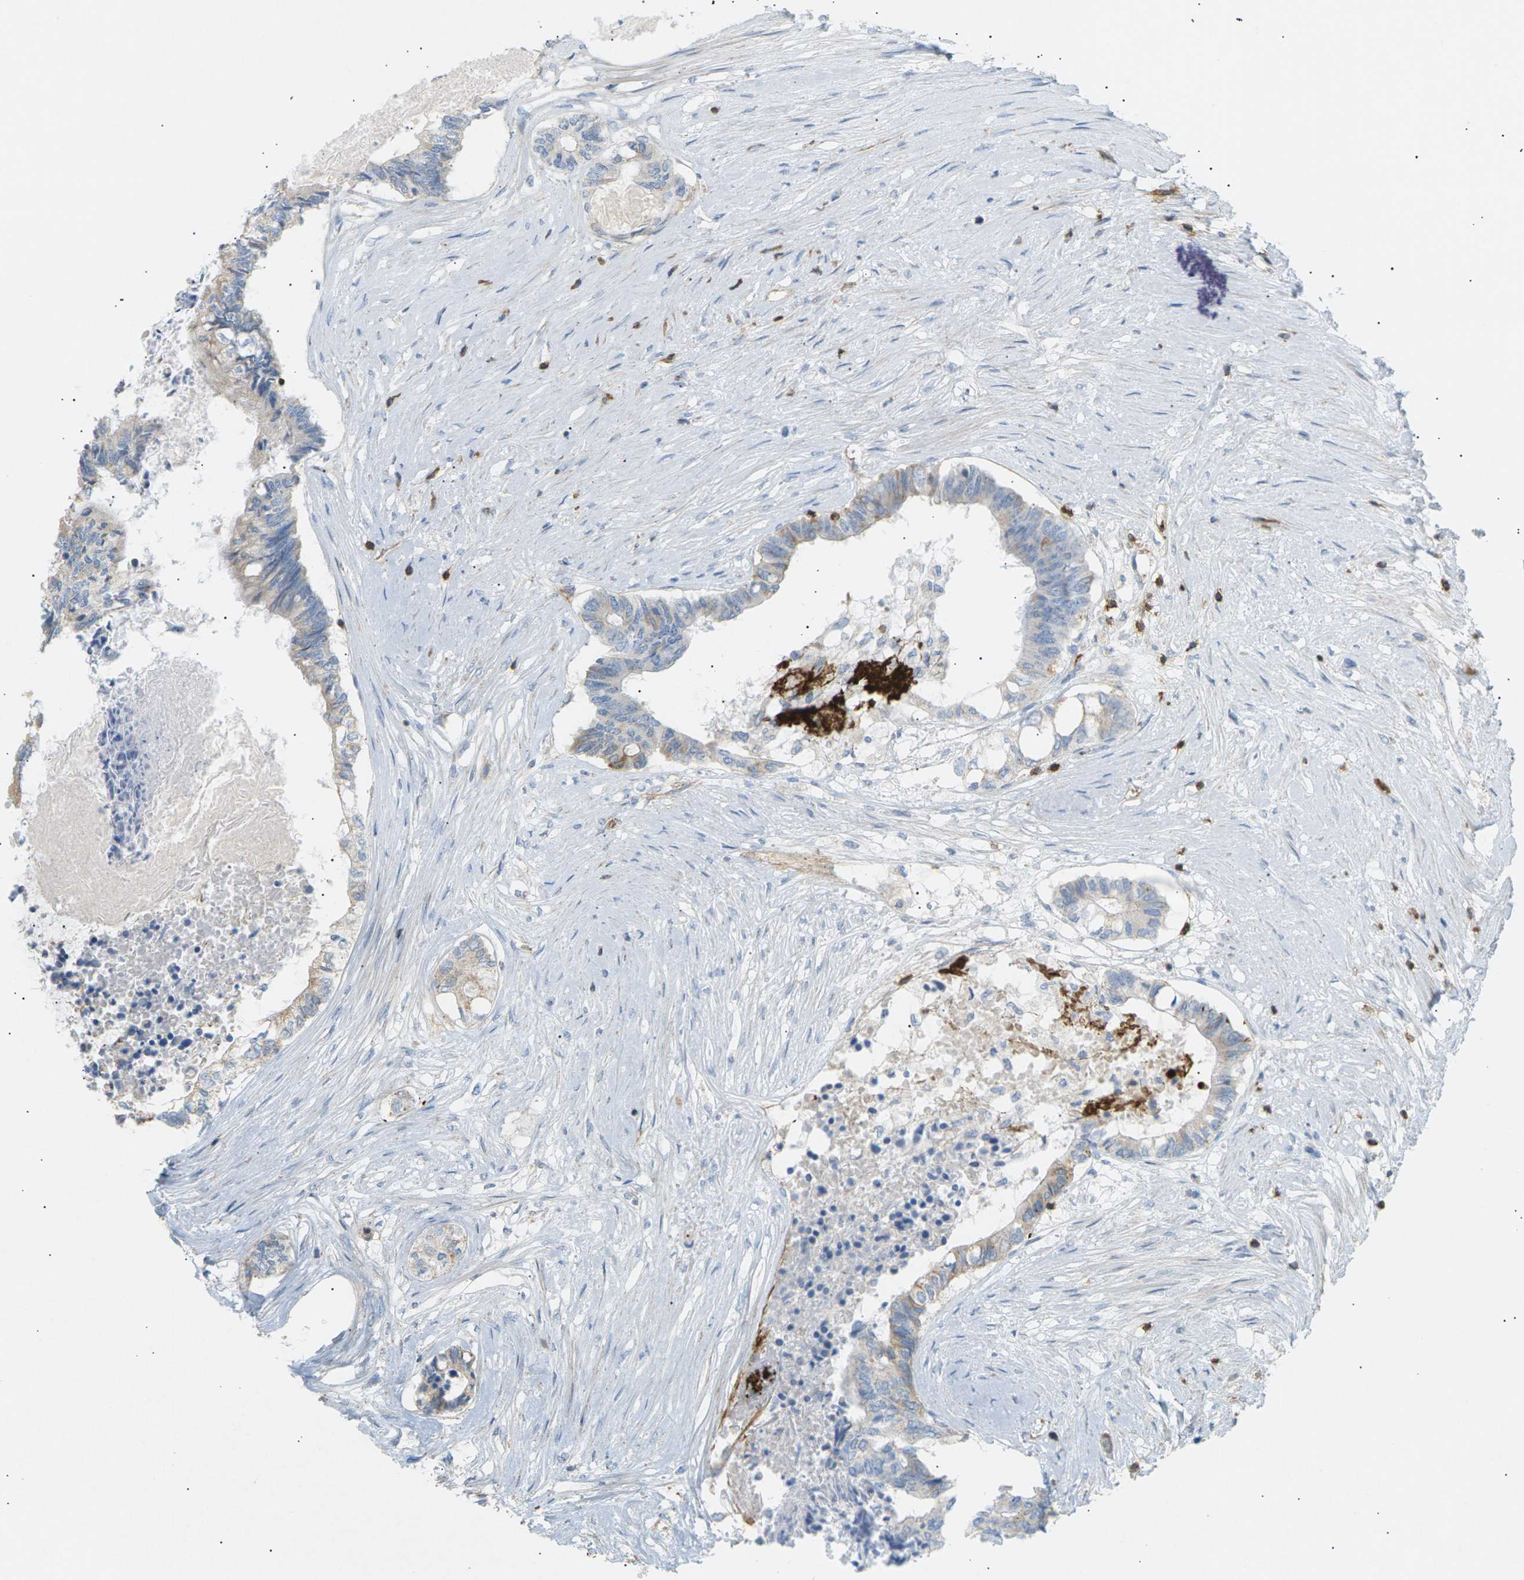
{"staining": {"intensity": "weak", "quantity": "<25%", "location": "cytoplasmic/membranous"}, "tissue": "colorectal cancer", "cell_type": "Tumor cells", "image_type": "cancer", "snomed": [{"axis": "morphology", "description": "Adenocarcinoma, NOS"}, {"axis": "topography", "description": "Rectum"}], "caption": "This is an IHC photomicrograph of colorectal cancer. There is no staining in tumor cells.", "gene": "LIME1", "patient": {"sex": "male", "age": 63}}